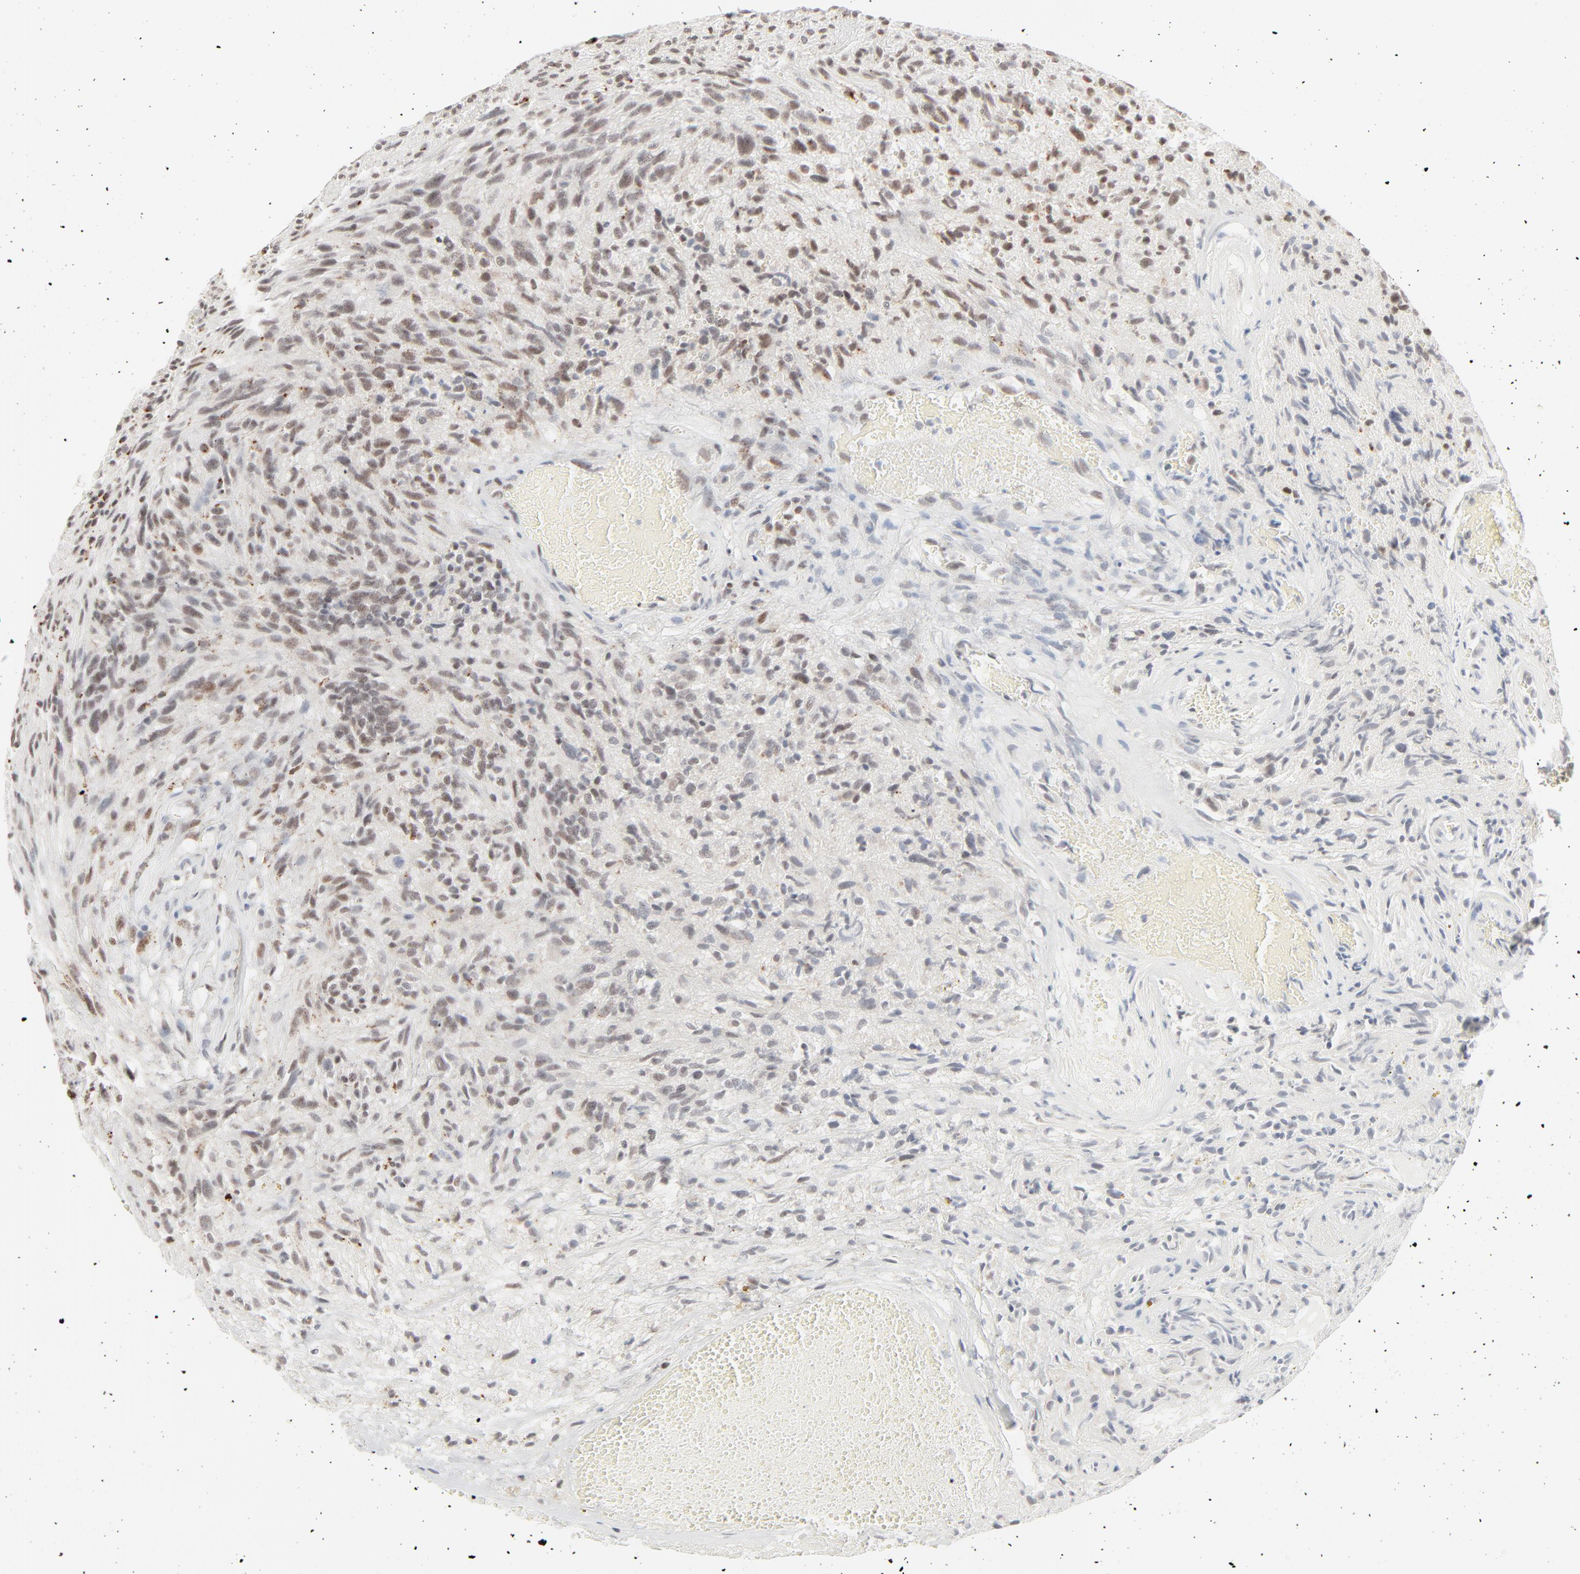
{"staining": {"intensity": "weak", "quantity": "25%-75%", "location": "cytoplasmic/membranous,nuclear"}, "tissue": "glioma", "cell_type": "Tumor cells", "image_type": "cancer", "snomed": [{"axis": "morphology", "description": "Normal tissue, NOS"}, {"axis": "morphology", "description": "Glioma, malignant, High grade"}, {"axis": "topography", "description": "Cerebral cortex"}], "caption": "Protein staining of glioma tissue exhibits weak cytoplasmic/membranous and nuclear expression in about 25%-75% of tumor cells. The staining was performed using DAB (3,3'-diaminobenzidine), with brown indicating positive protein expression. Nuclei are stained blue with hematoxylin.", "gene": "MAD1L1", "patient": {"sex": "male", "age": 75}}